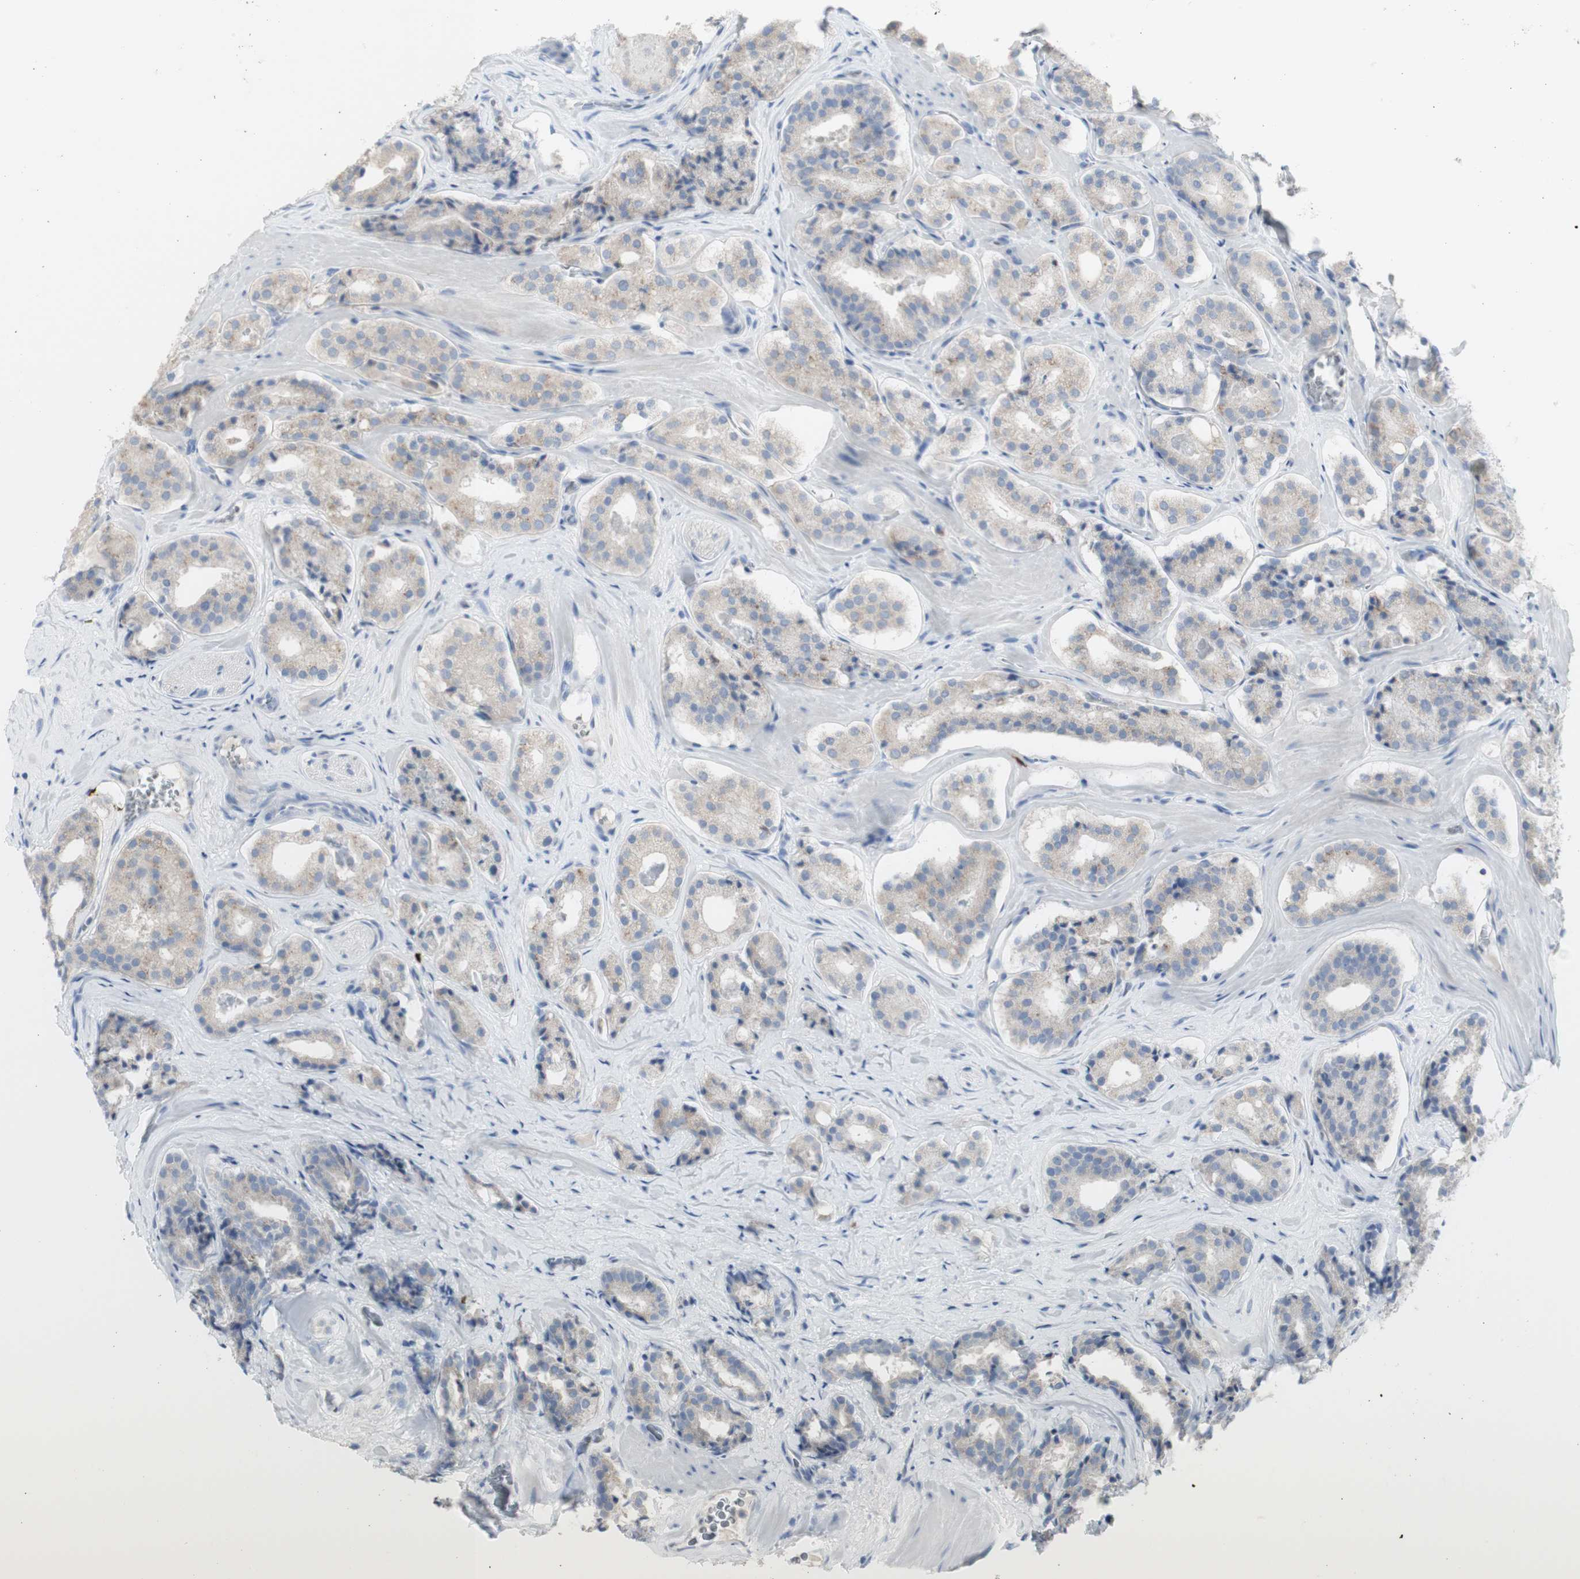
{"staining": {"intensity": "negative", "quantity": "none", "location": "none"}, "tissue": "prostate cancer", "cell_type": "Tumor cells", "image_type": "cancer", "snomed": [{"axis": "morphology", "description": "Adenocarcinoma, High grade"}, {"axis": "topography", "description": "Prostate"}], "caption": "Immunohistochemistry micrograph of human prostate adenocarcinoma (high-grade) stained for a protein (brown), which reveals no positivity in tumor cells. The staining is performed using DAB (3,3'-diaminobenzidine) brown chromogen with nuclei counter-stained in using hematoxylin.", "gene": "CD207", "patient": {"sex": "male", "age": 60}}